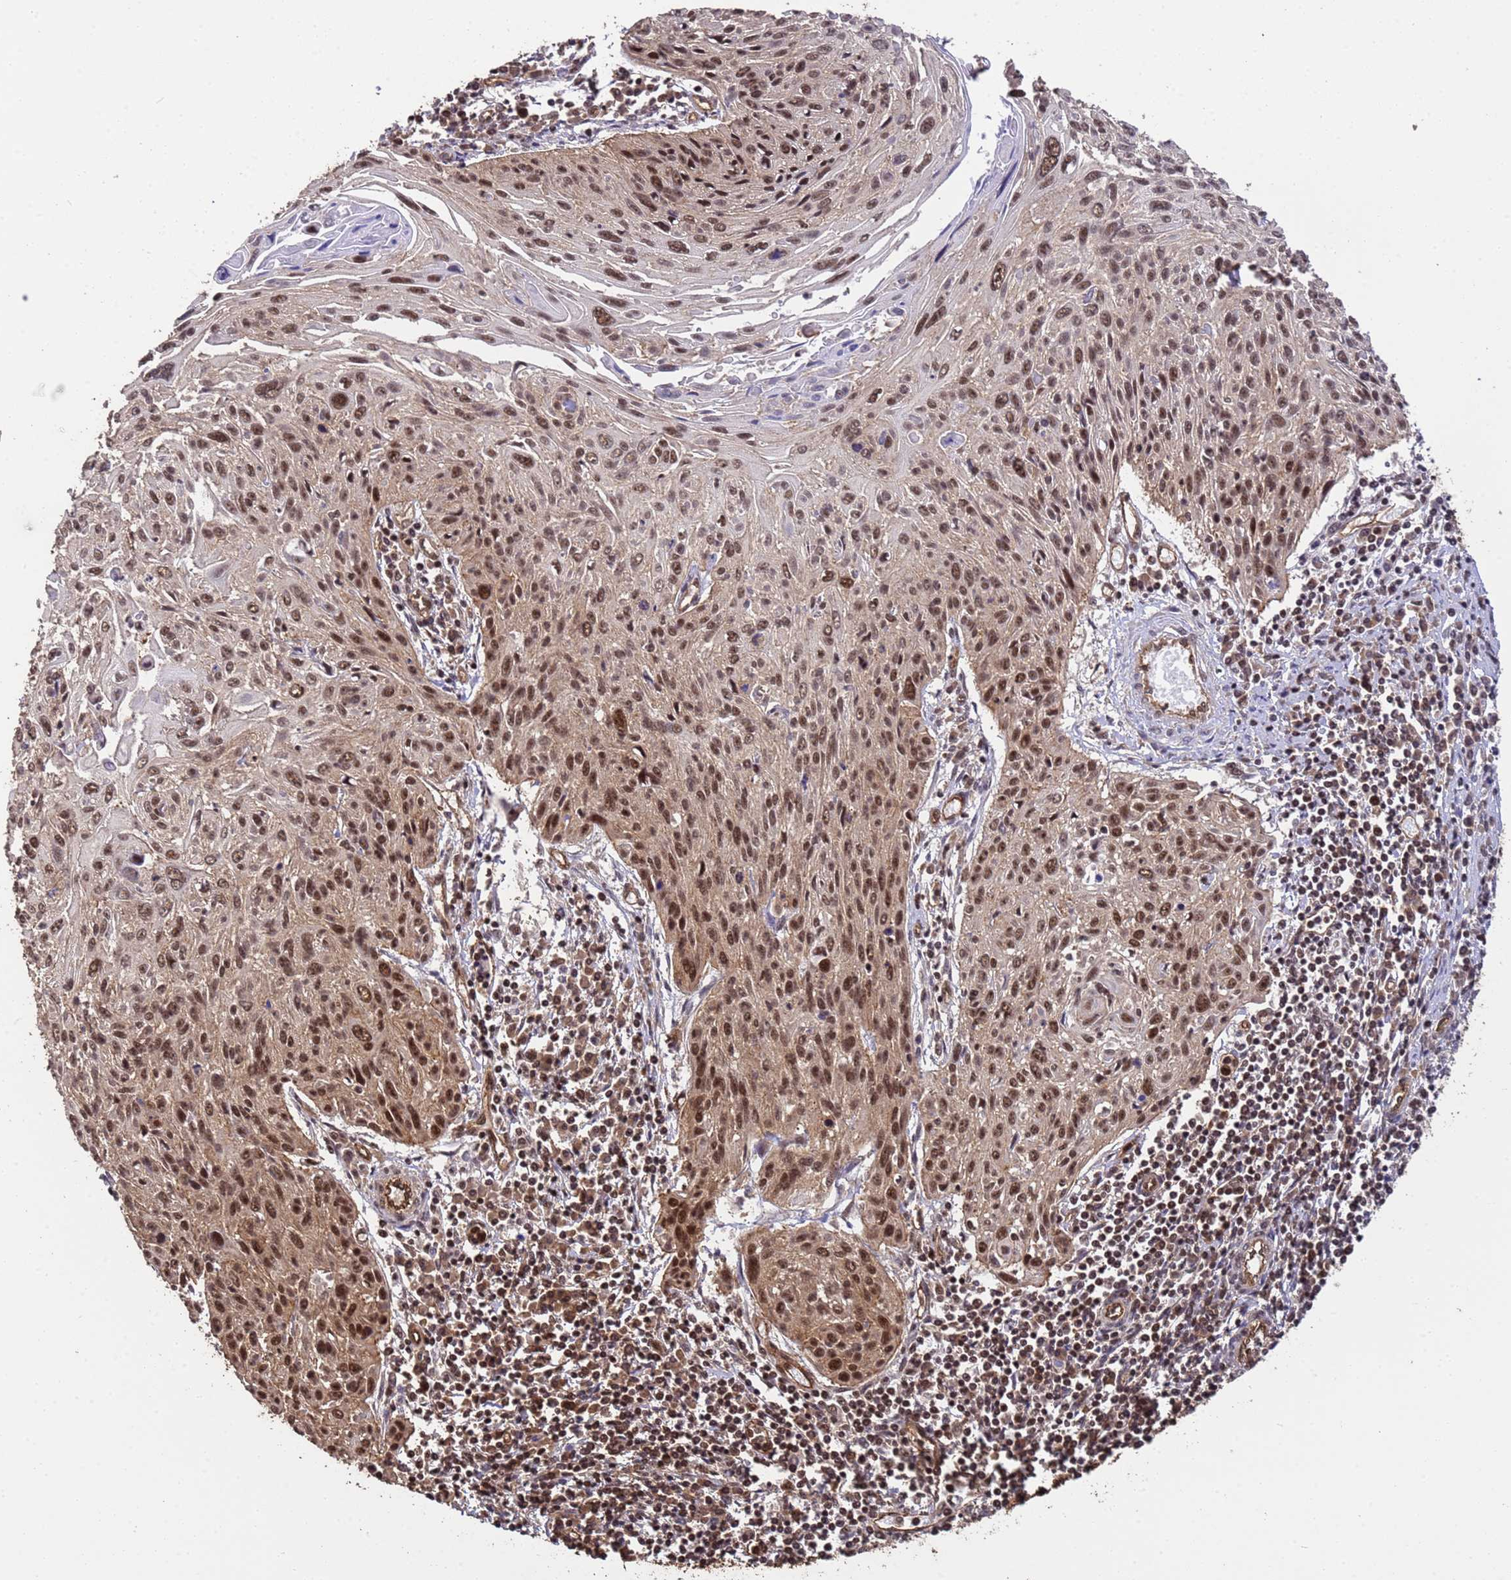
{"staining": {"intensity": "strong", "quantity": ">75%", "location": "nuclear"}, "tissue": "cervical cancer", "cell_type": "Tumor cells", "image_type": "cancer", "snomed": [{"axis": "morphology", "description": "Squamous cell carcinoma, NOS"}, {"axis": "topography", "description": "Cervix"}], "caption": "There is high levels of strong nuclear expression in tumor cells of squamous cell carcinoma (cervical), as demonstrated by immunohistochemical staining (brown color).", "gene": "SYF2", "patient": {"sex": "female", "age": 51}}